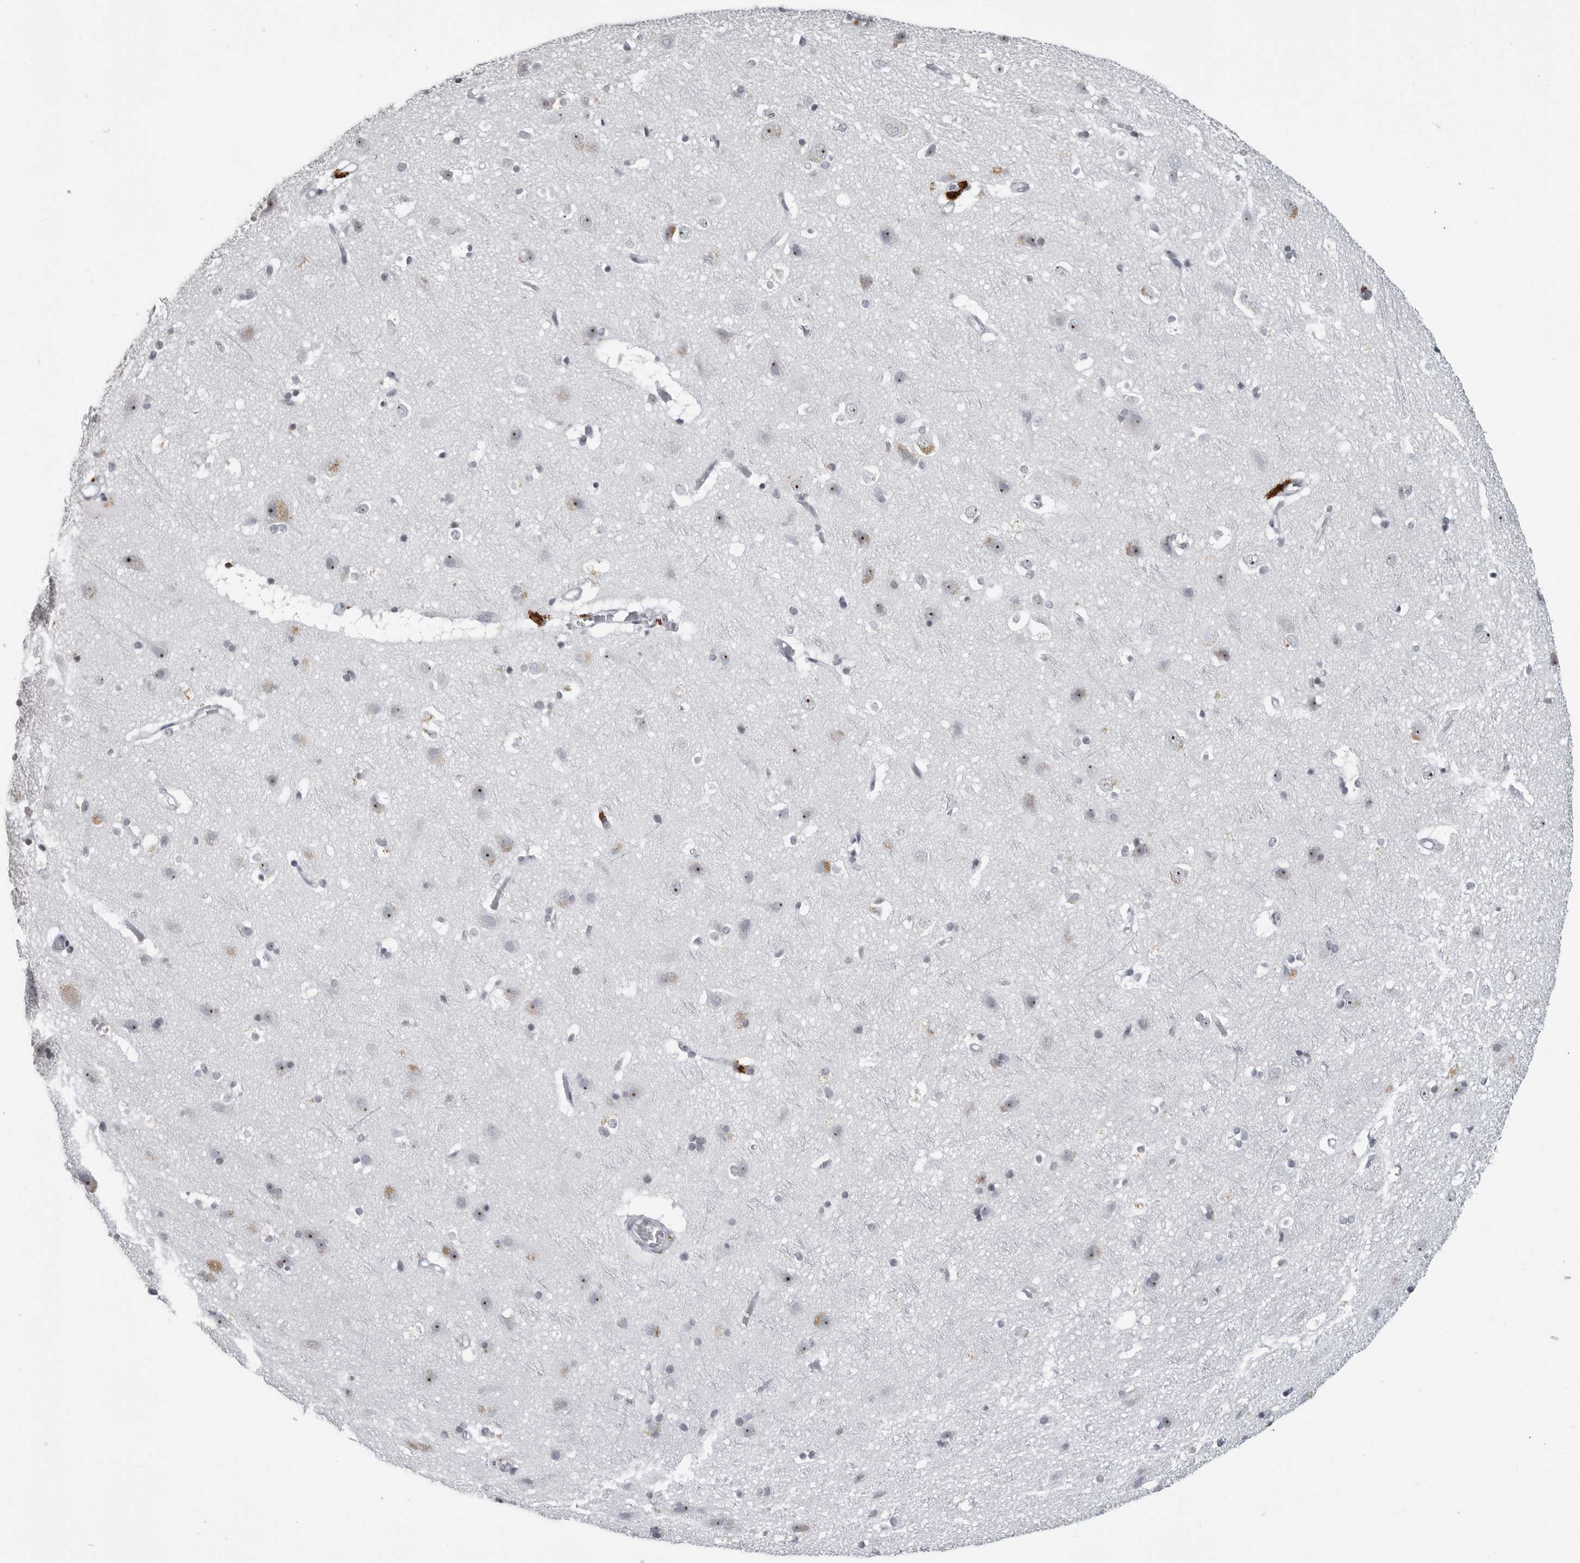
{"staining": {"intensity": "negative", "quantity": "none", "location": "none"}, "tissue": "cerebral cortex", "cell_type": "Endothelial cells", "image_type": "normal", "snomed": [{"axis": "morphology", "description": "Normal tissue, NOS"}, {"axis": "topography", "description": "Cerebral cortex"}], "caption": "Immunohistochemistry (IHC) histopathology image of benign cerebral cortex: cerebral cortex stained with DAB (3,3'-diaminobenzidine) exhibits no significant protein expression in endothelial cells.", "gene": "DDX54", "patient": {"sex": "male", "age": 54}}